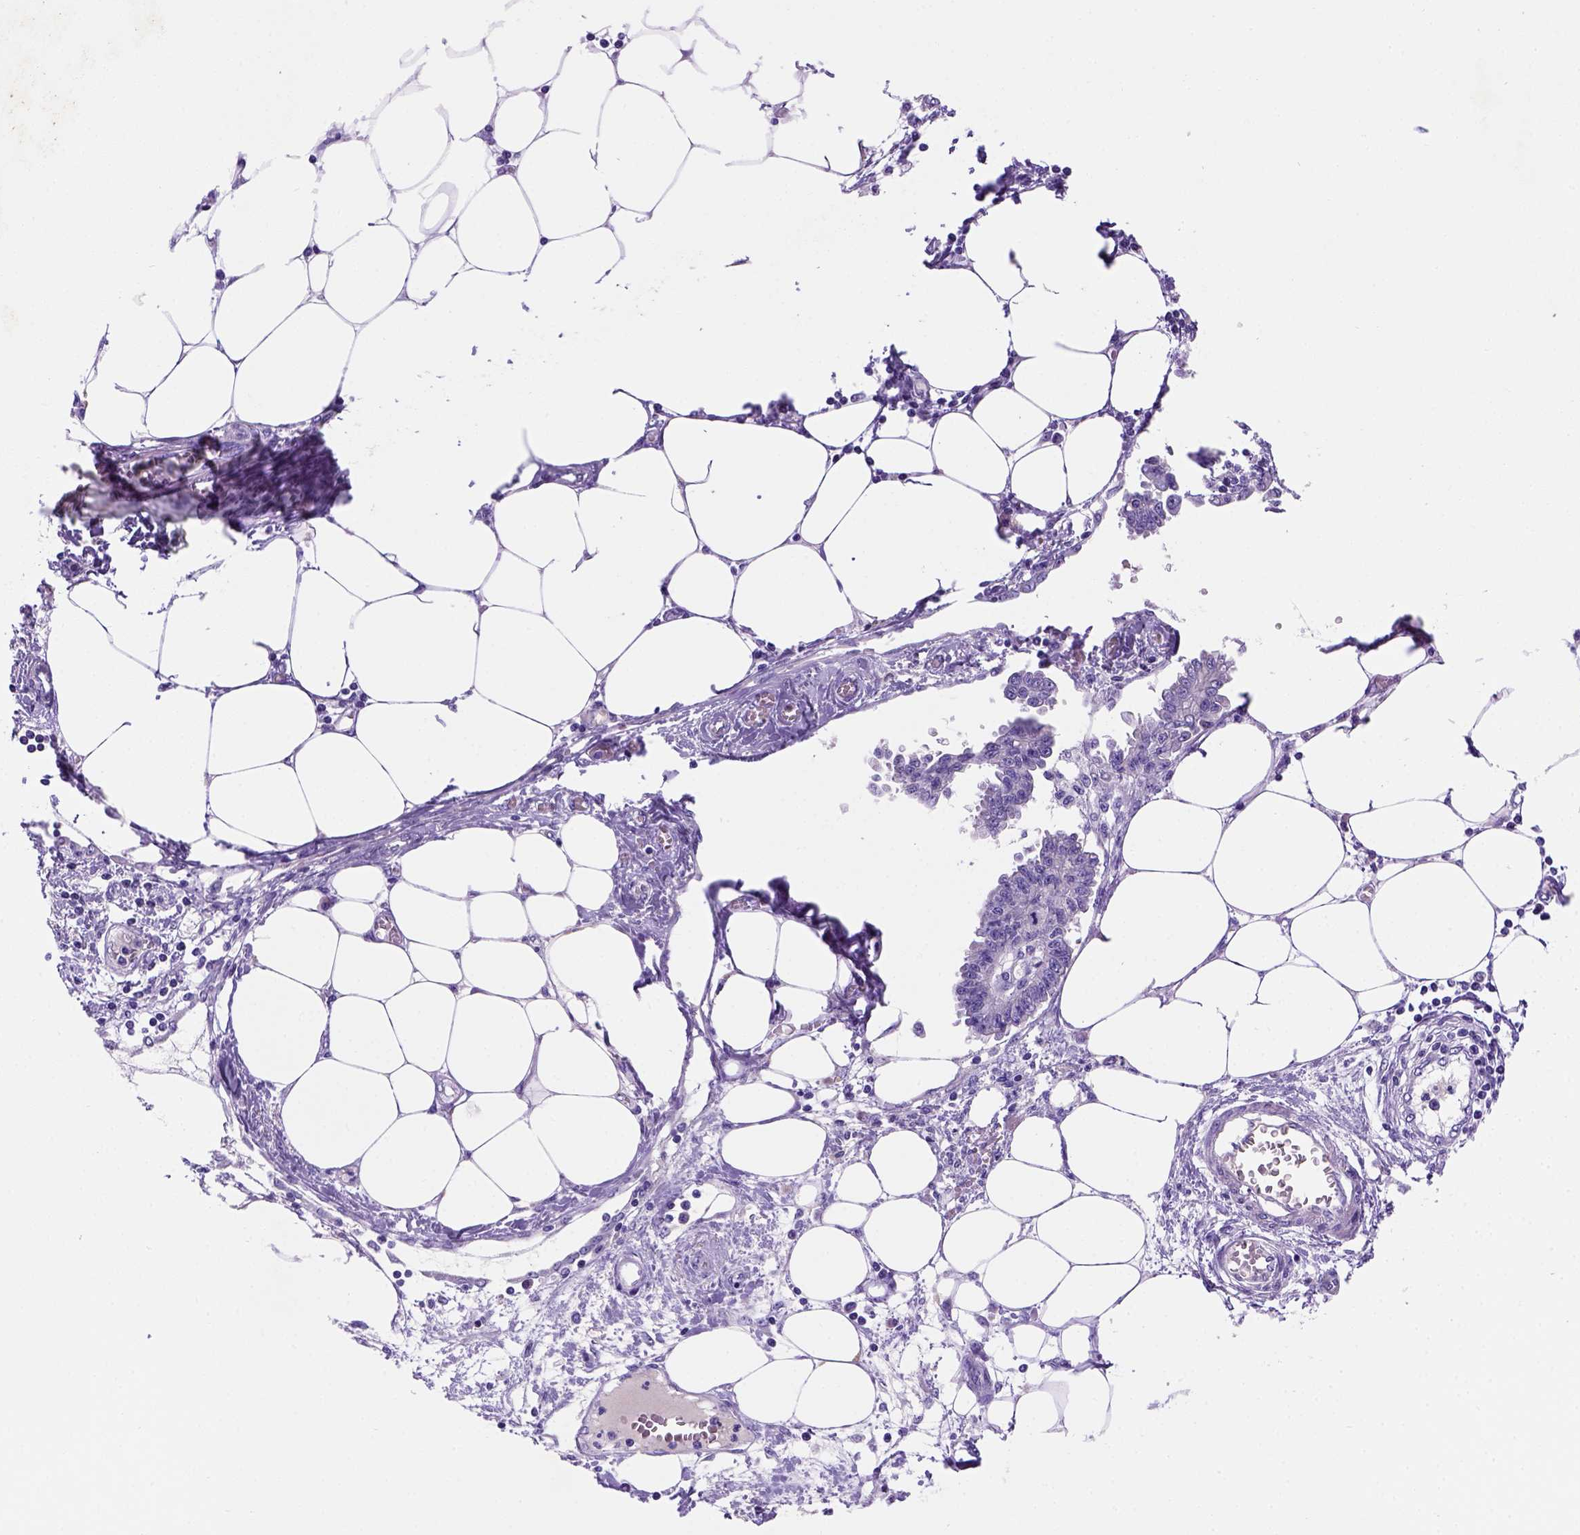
{"staining": {"intensity": "negative", "quantity": "none", "location": "none"}, "tissue": "endometrial cancer", "cell_type": "Tumor cells", "image_type": "cancer", "snomed": [{"axis": "morphology", "description": "Adenocarcinoma, NOS"}, {"axis": "morphology", "description": "Adenocarcinoma, metastatic, NOS"}, {"axis": "topography", "description": "Adipose tissue"}, {"axis": "topography", "description": "Endometrium"}], "caption": "Endometrial cancer (metastatic adenocarcinoma) stained for a protein using immunohistochemistry (IHC) reveals no staining tumor cells.", "gene": "FAM81B", "patient": {"sex": "female", "age": 67}}